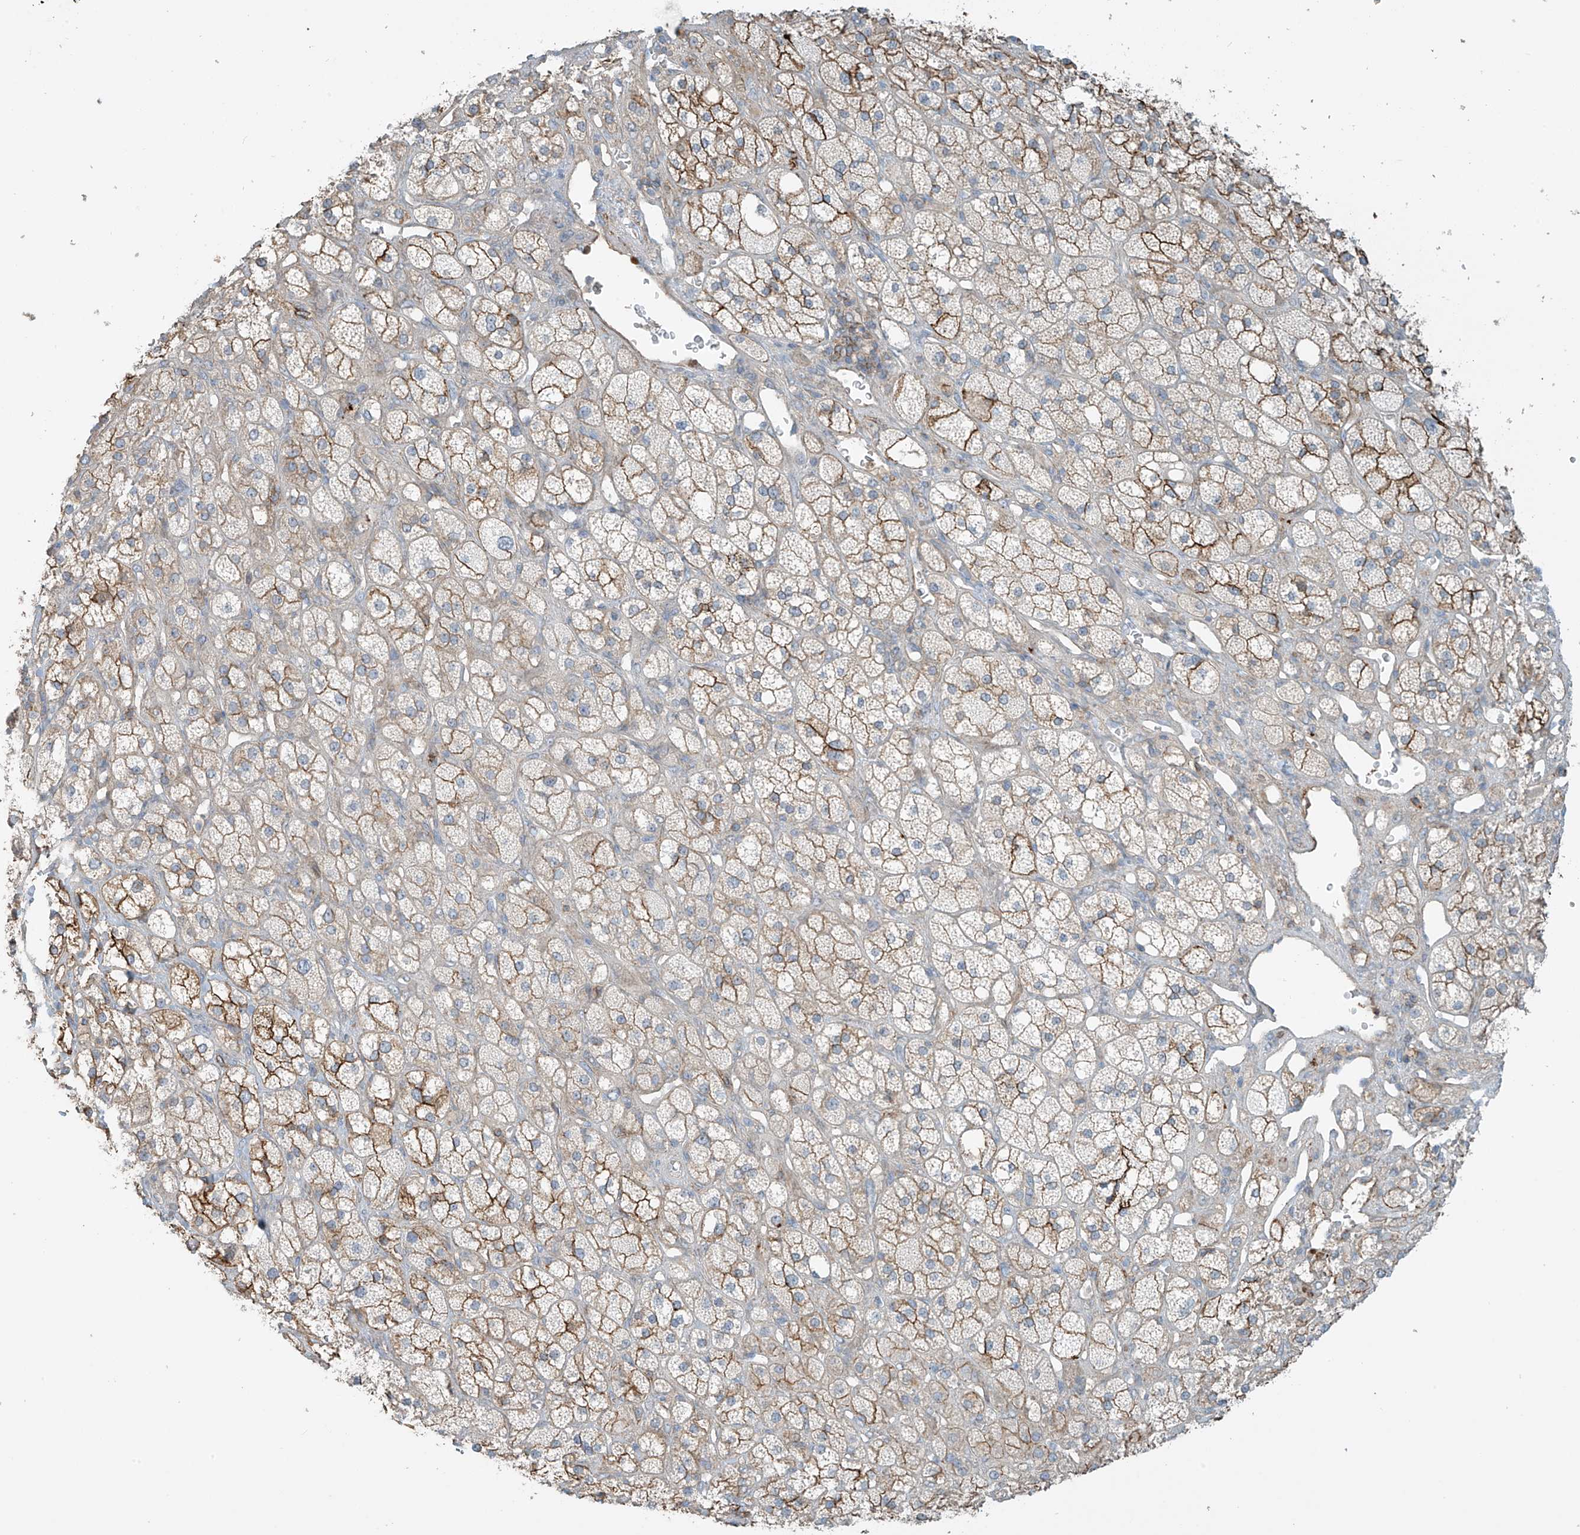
{"staining": {"intensity": "moderate", "quantity": "25%-75%", "location": "cytoplasmic/membranous"}, "tissue": "adrenal gland", "cell_type": "Glandular cells", "image_type": "normal", "snomed": [{"axis": "morphology", "description": "Normal tissue, NOS"}, {"axis": "topography", "description": "Adrenal gland"}], "caption": "IHC micrograph of unremarkable adrenal gland: adrenal gland stained using immunohistochemistry demonstrates medium levels of moderate protein expression localized specifically in the cytoplasmic/membranous of glandular cells, appearing as a cytoplasmic/membranous brown color.", "gene": "SLC9A2", "patient": {"sex": "male", "age": 61}}